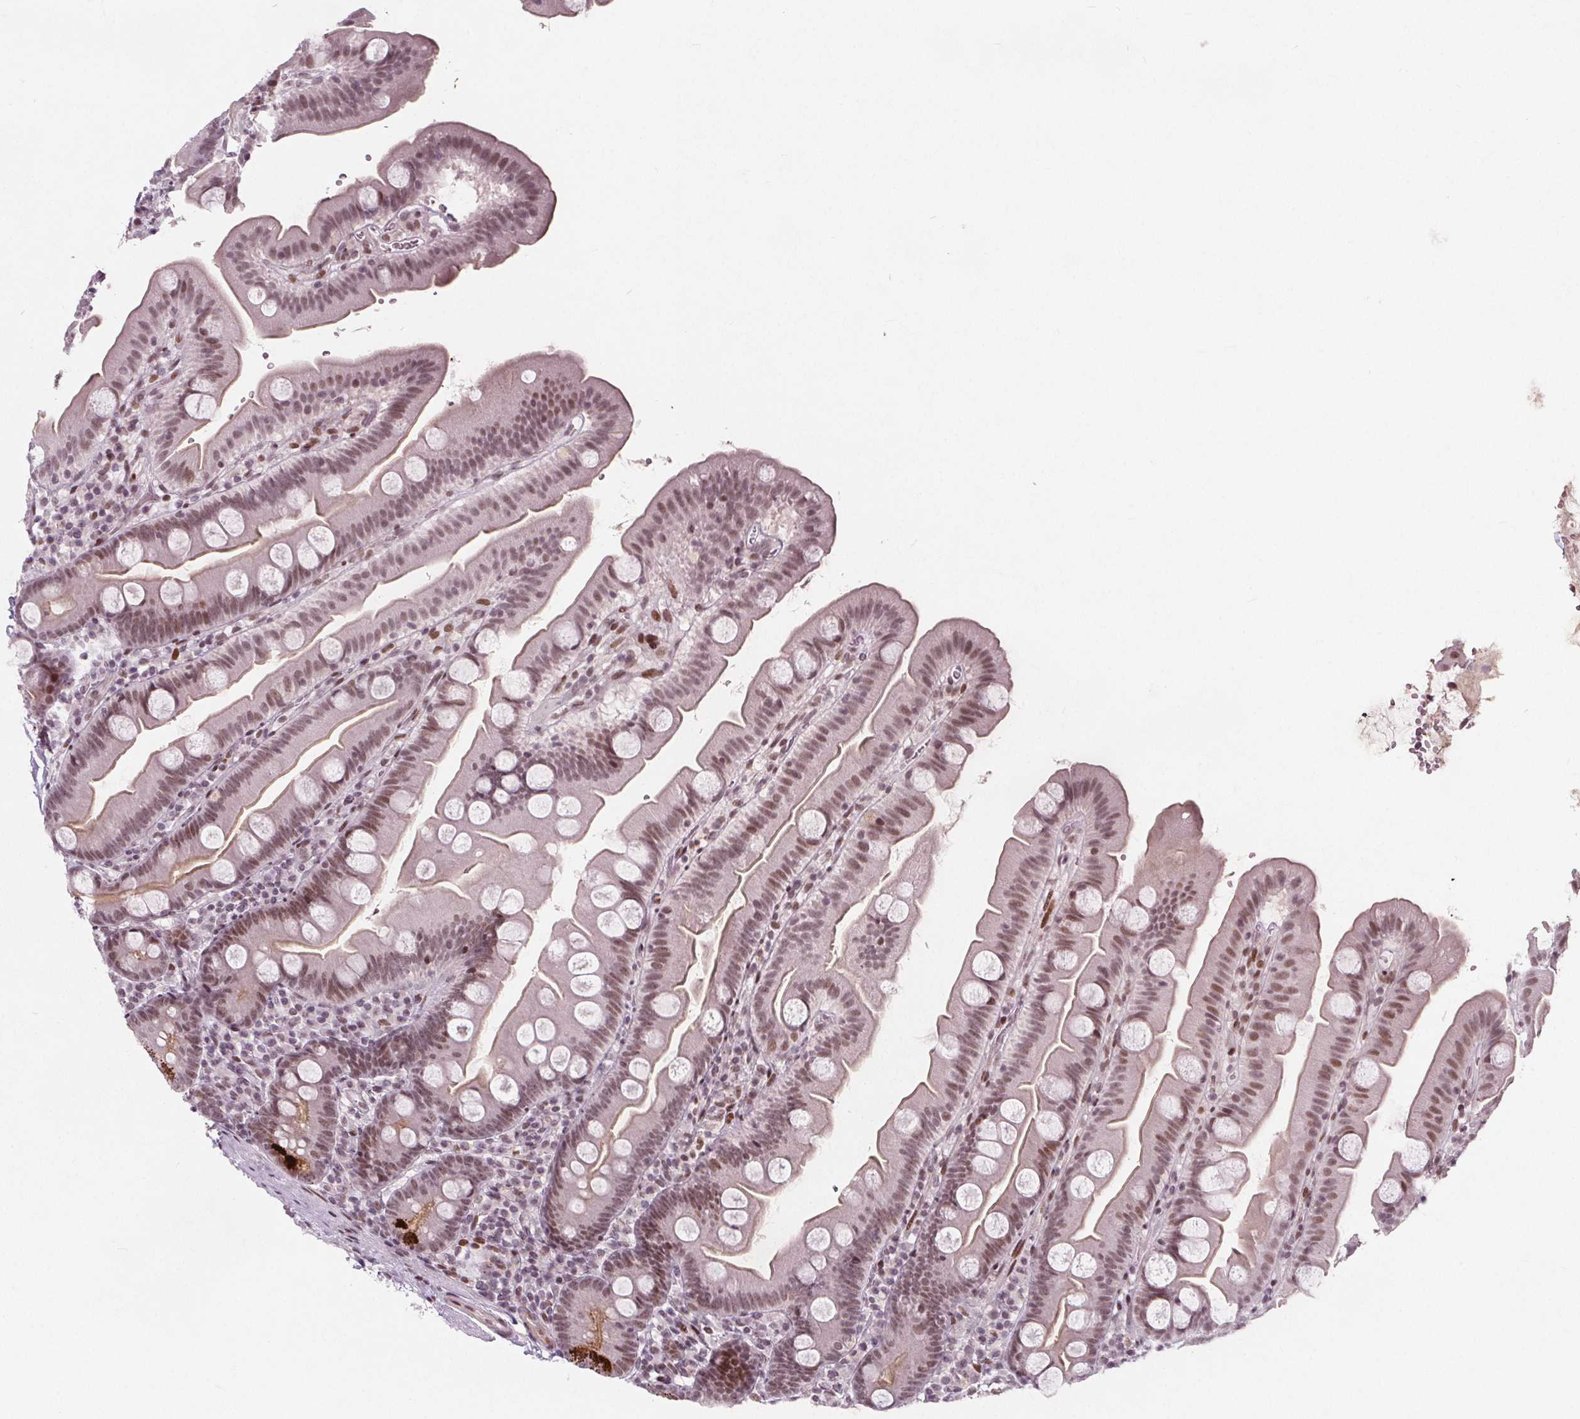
{"staining": {"intensity": "moderate", "quantity": ">75%", "location": "nuclear"}, "tissue": "small intestine", "cell_type": "Glandular cells", "image_type": "normal", "snomed": [{"axis": "morphology", "description": "Normal tissue, NOS"}, {"axis": "topography", "description": "Small intestine"}], "caption": "Immunohistochemical staining of benign human small intestine reveals medium levels of moderate nuclear expression in approximately >75% of glandular cells. The staining was performed using DAB to visualize the protein expression in brown, while the nuclei were stained in blue with hematoxylin (Magnification: 20x).", "gene": "TAF6L", "patient": {"sex": "female", "age": 68}}